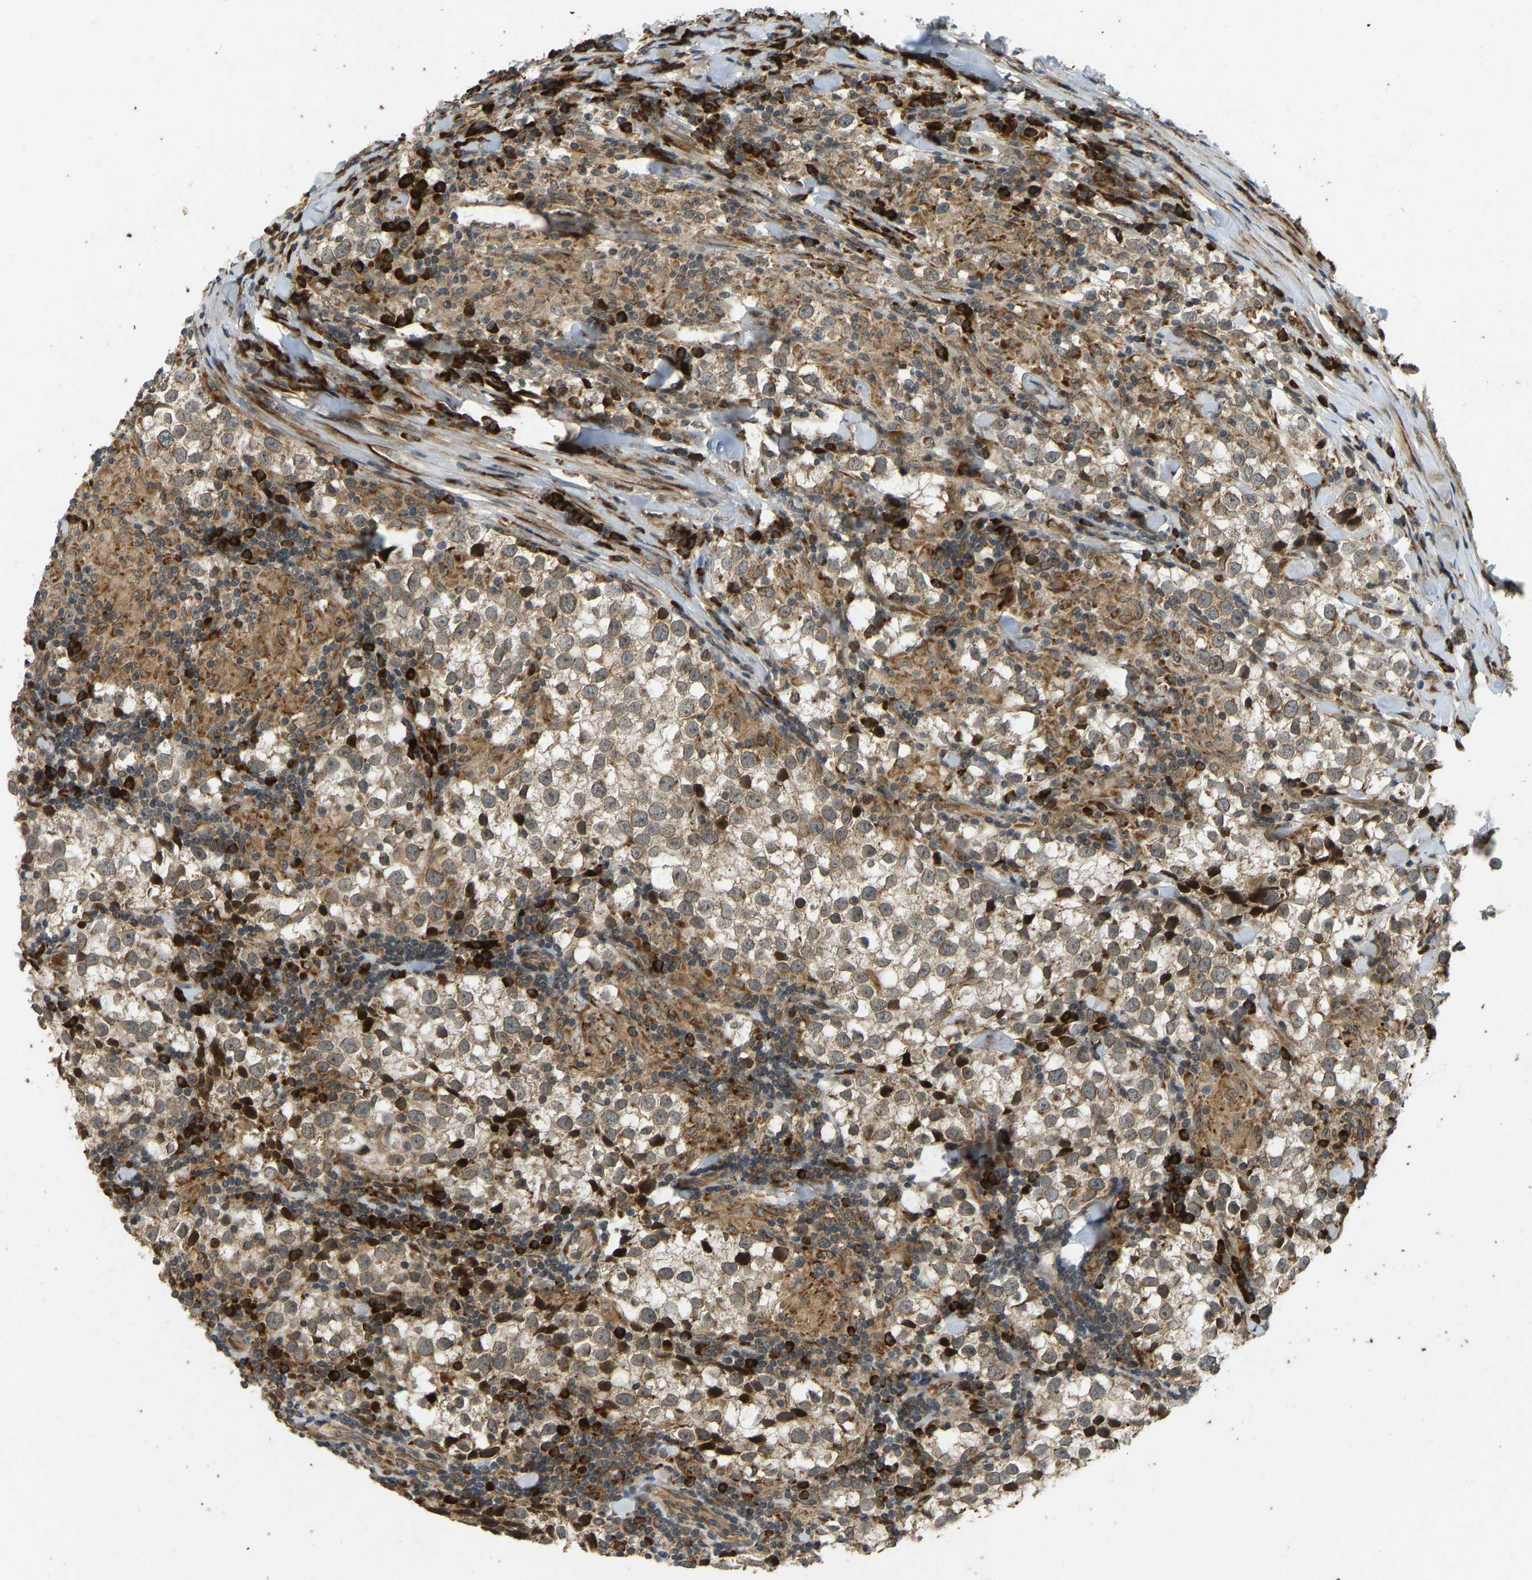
{"staining": {"intensity": "moderate", "quantity": ">75%", "location": "cytoplasmic/membranous"}, "tissue": "testis cancer", "cell_type": "Tumor cells", "image_type": "cancer", "snomed": [{"axis": "morphology", "description": "Seminoma, NOS"}, {"axis": "morphology", "description": "Carcinoma, Embryonal, NOS"}, {"axis": "topography", "description": "Testis"}], "caption": "Immunohistochemical staining of testis cancer (seminoma) shows medium levels of moderate cytoplasmic/membranous positivity in approximately >75% of tumor cells.", "gene": "RPN2", "patient": {"sex": "male", "age": 36}}